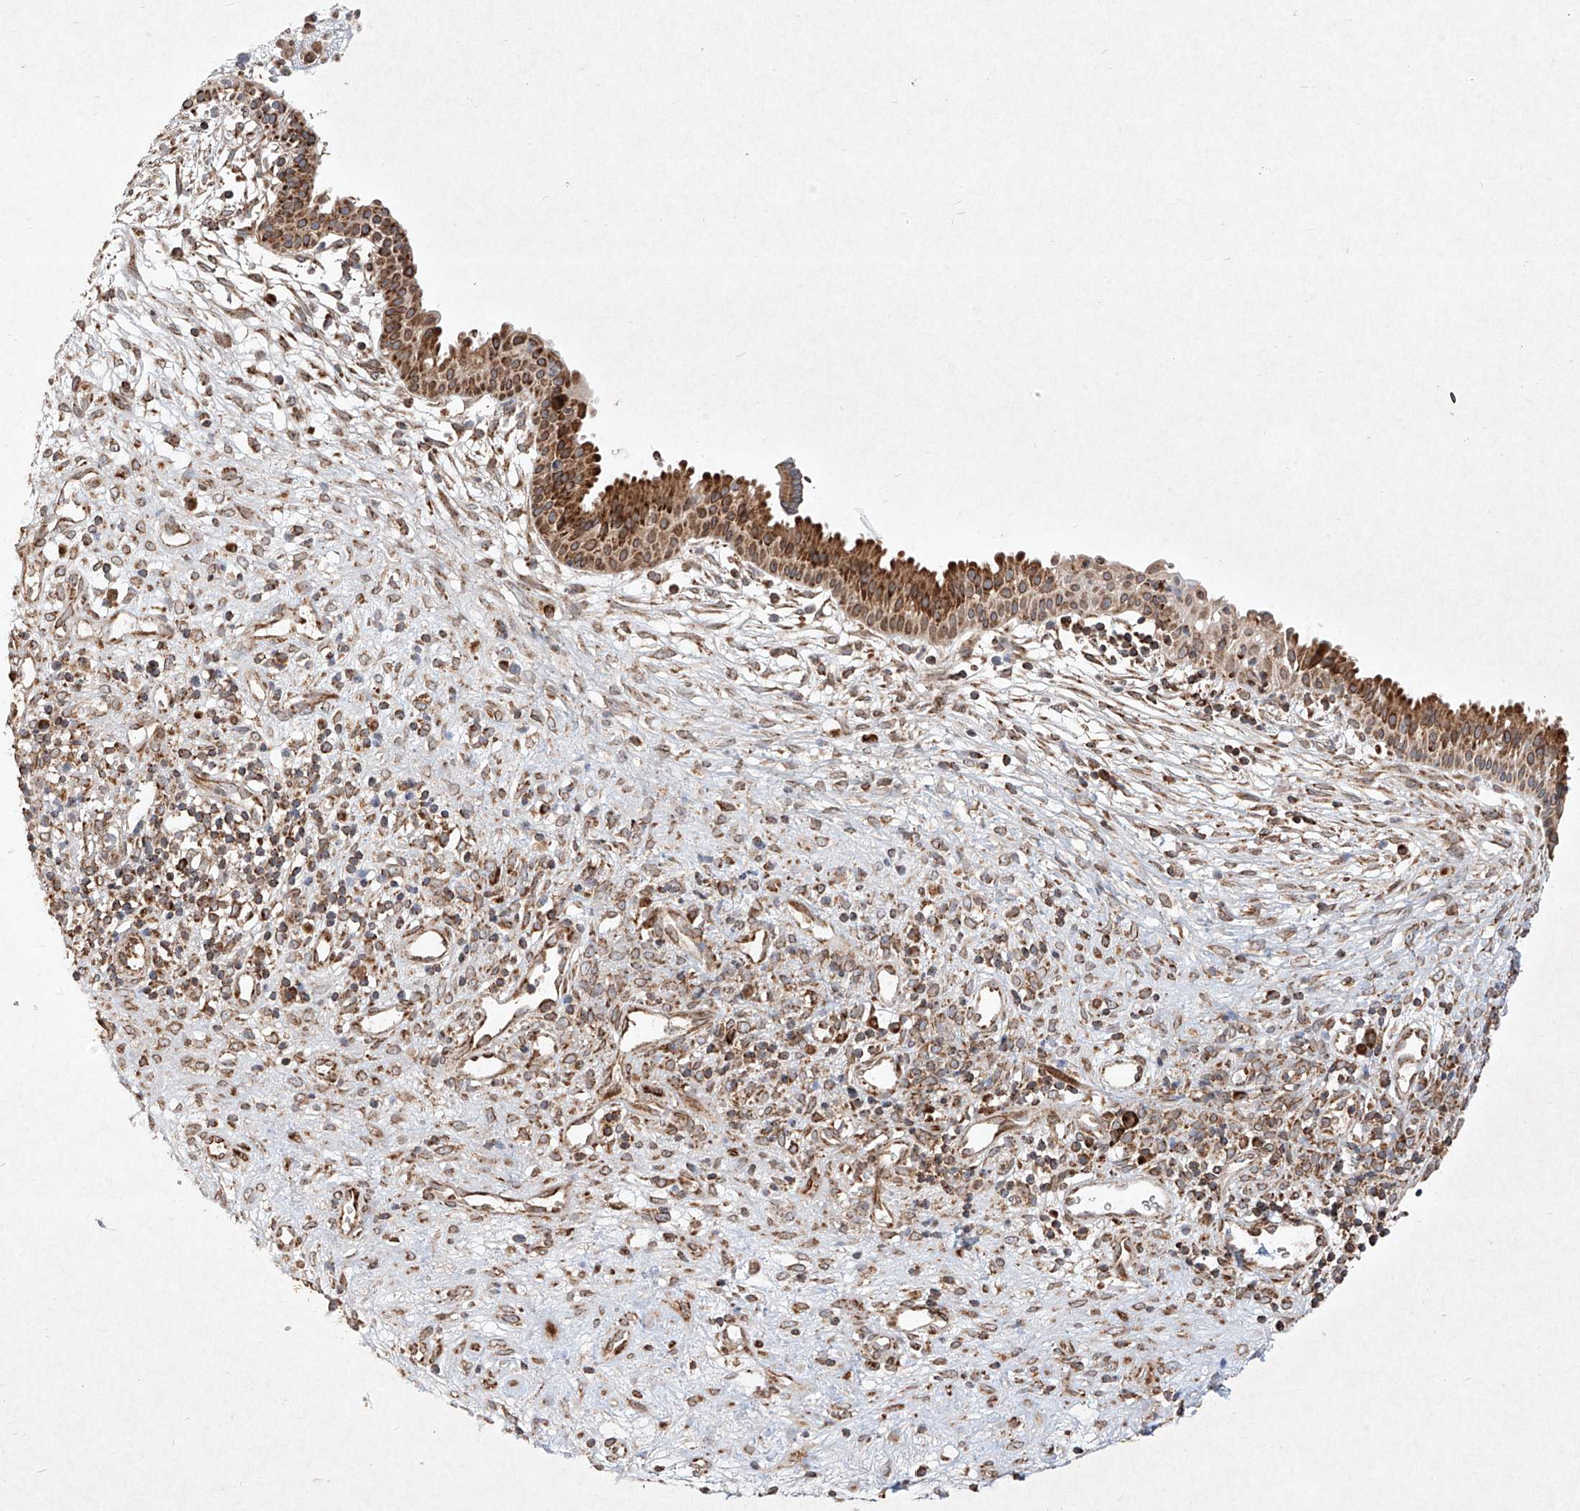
{"staining": {"intensity": "strong", "quantity": ">75%", "location": "cytoplasmic/membranous"}, "tissue": "nasopharynx", "cell_type": "Respiratory epithelial cells", "image_type": "normal", "snomed": [{"axis": "morphology", "description": "Normal tissue, NOS"}, {"axis": "topography", "description": "Nasopharynx"}], "caption": "Protein expression analysis of normal nasopharynx exhibits strong cytoplasmic/membranous staining in about >75% of respiratory epithelial cells.", "gene": "SEMA3B", "patient": {"sex": "male", "age": 22}}